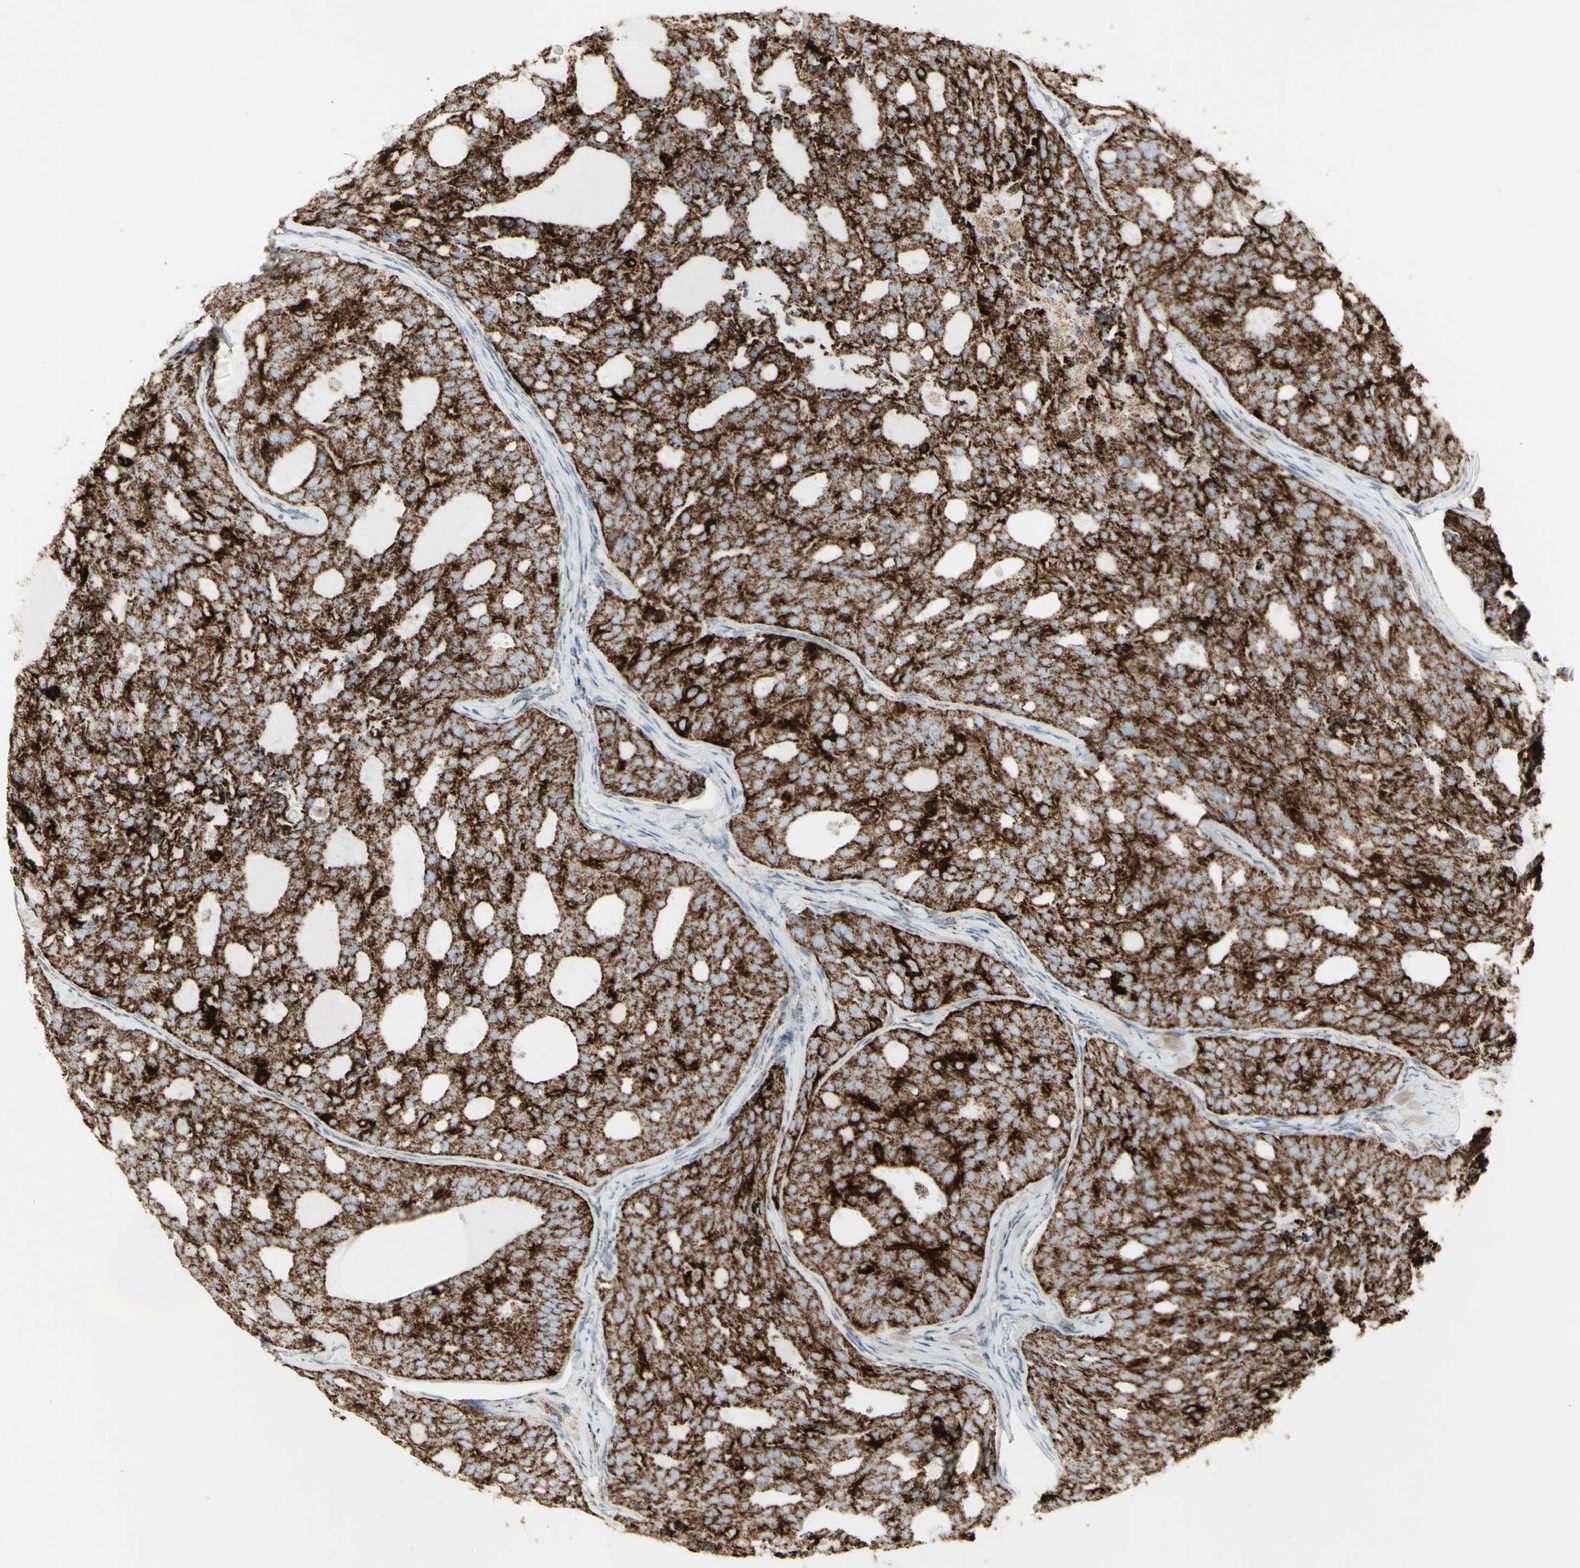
{"staining": {"intensity": "strong", "quantity": ">75%", "location": "cytoplasmic/membranous"}, "tissue": "thyroid cancer", "cell_type": "Tumor cells", "image_type": "cancer", "snomed": [{"axis": "morphology", "description": "Follicular adenoma carcinoma, NOS"}, {"axis": "topography", "description": "Thyroid gland"}], "caption": "An image showing strong cytoplasmic/membranous expression in about >75% of tumor cells in follicular adenoma carcinoma (thyroid), as visualized by brown immunohistochemical staining.", "gene": "PLGRKT", "patient": {"sex": "male", "age": 75}}